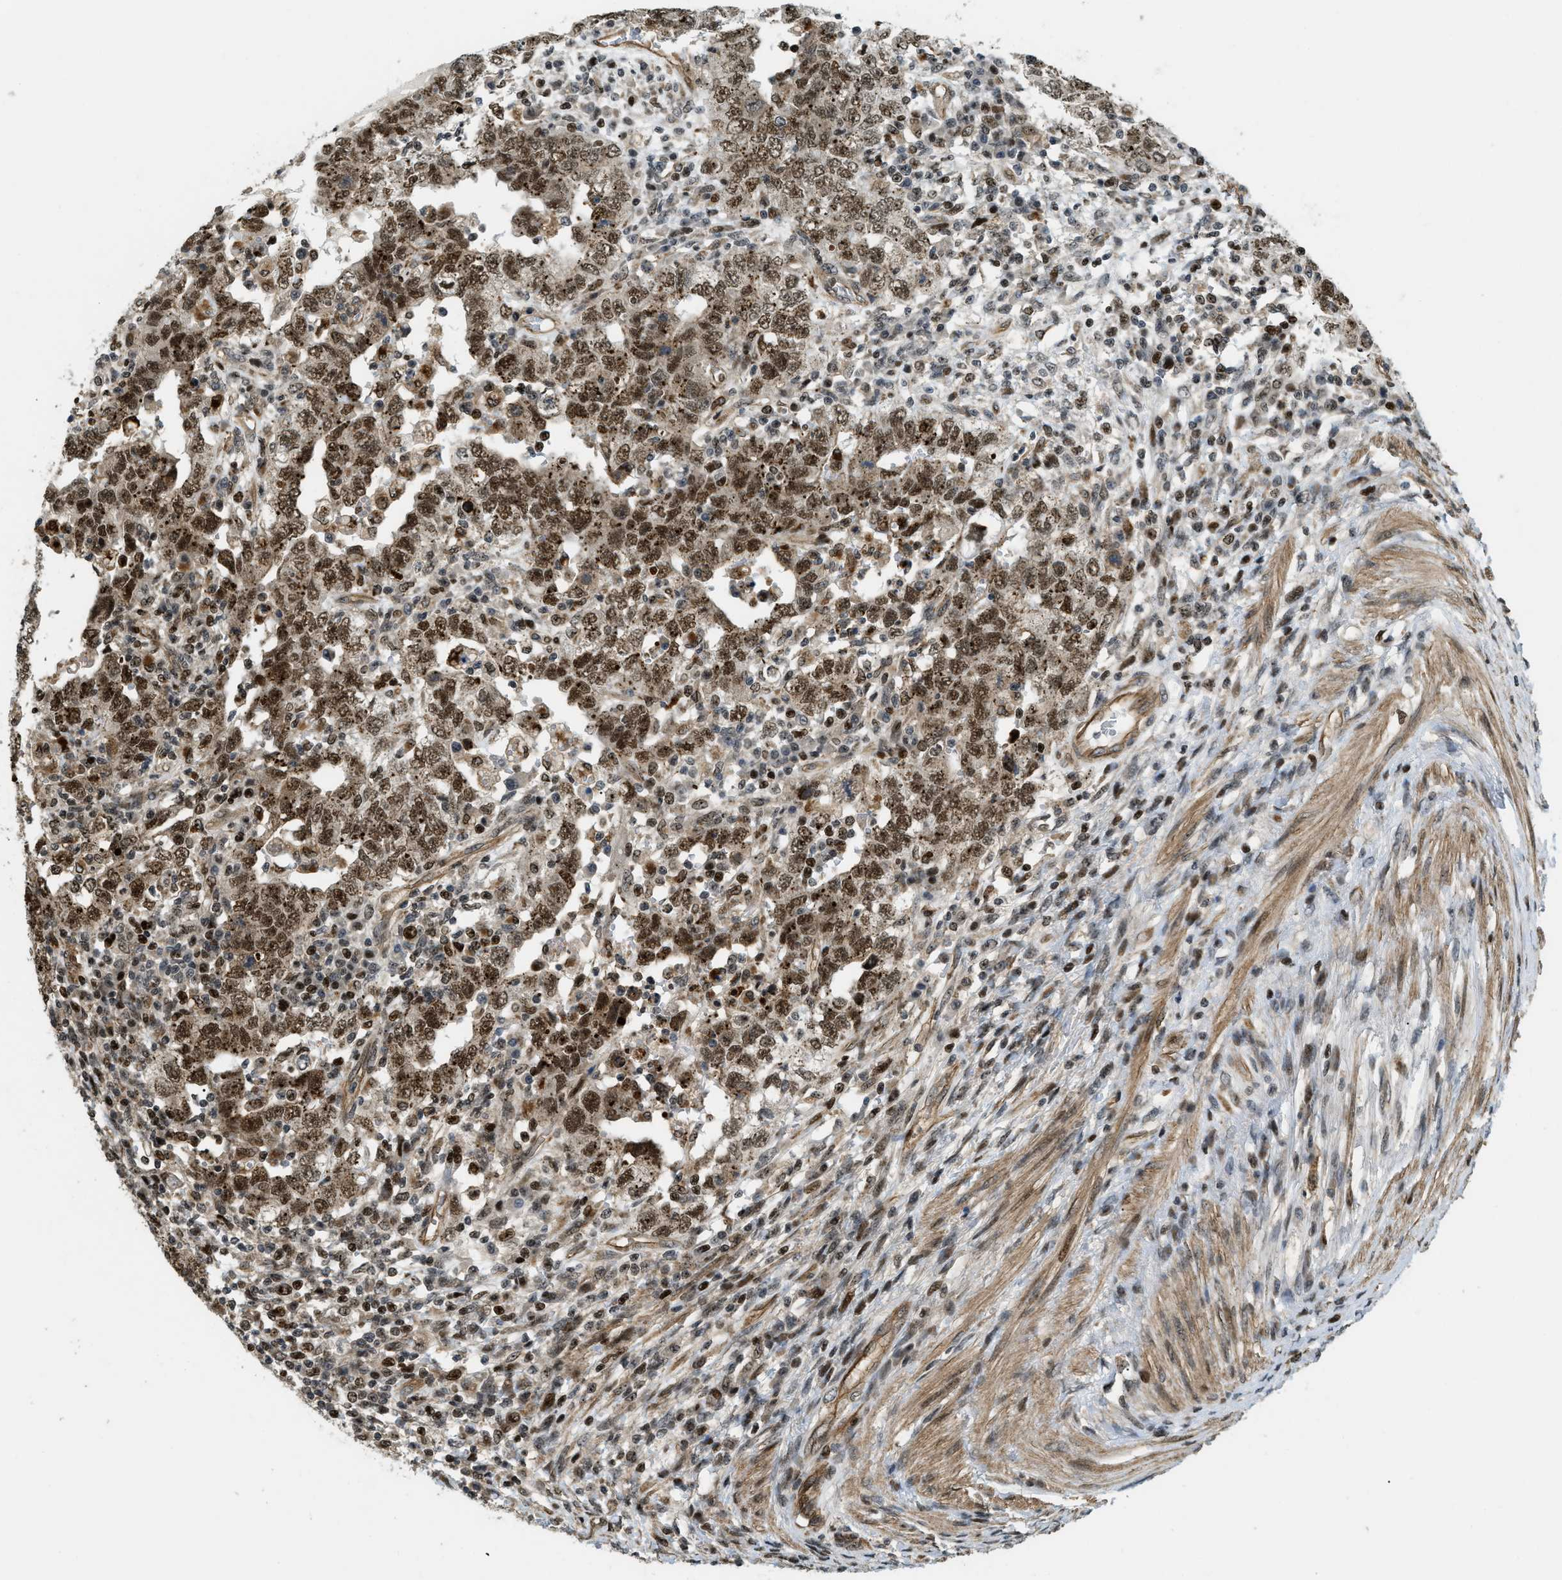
{"staining": {"intensity": "strong", "quantity": ">75%", "location": "nuclear"}, "tissue": "testis cancer", "cell_type": "Tumor cells", "image_type": "cancer", "snomed": [{"axis": "morphology", "description": "Carcinoma, Embryonal, NOS"}, {"axis": "topography", "description": "Testis"}], "caption": "Brown immunohistochemical staining in testis cancer displays strong nuclear positivity in approximately >75% of tumor cells.", "gene": "LTA4H", "patient": {"sex": "male", "age": 26}}